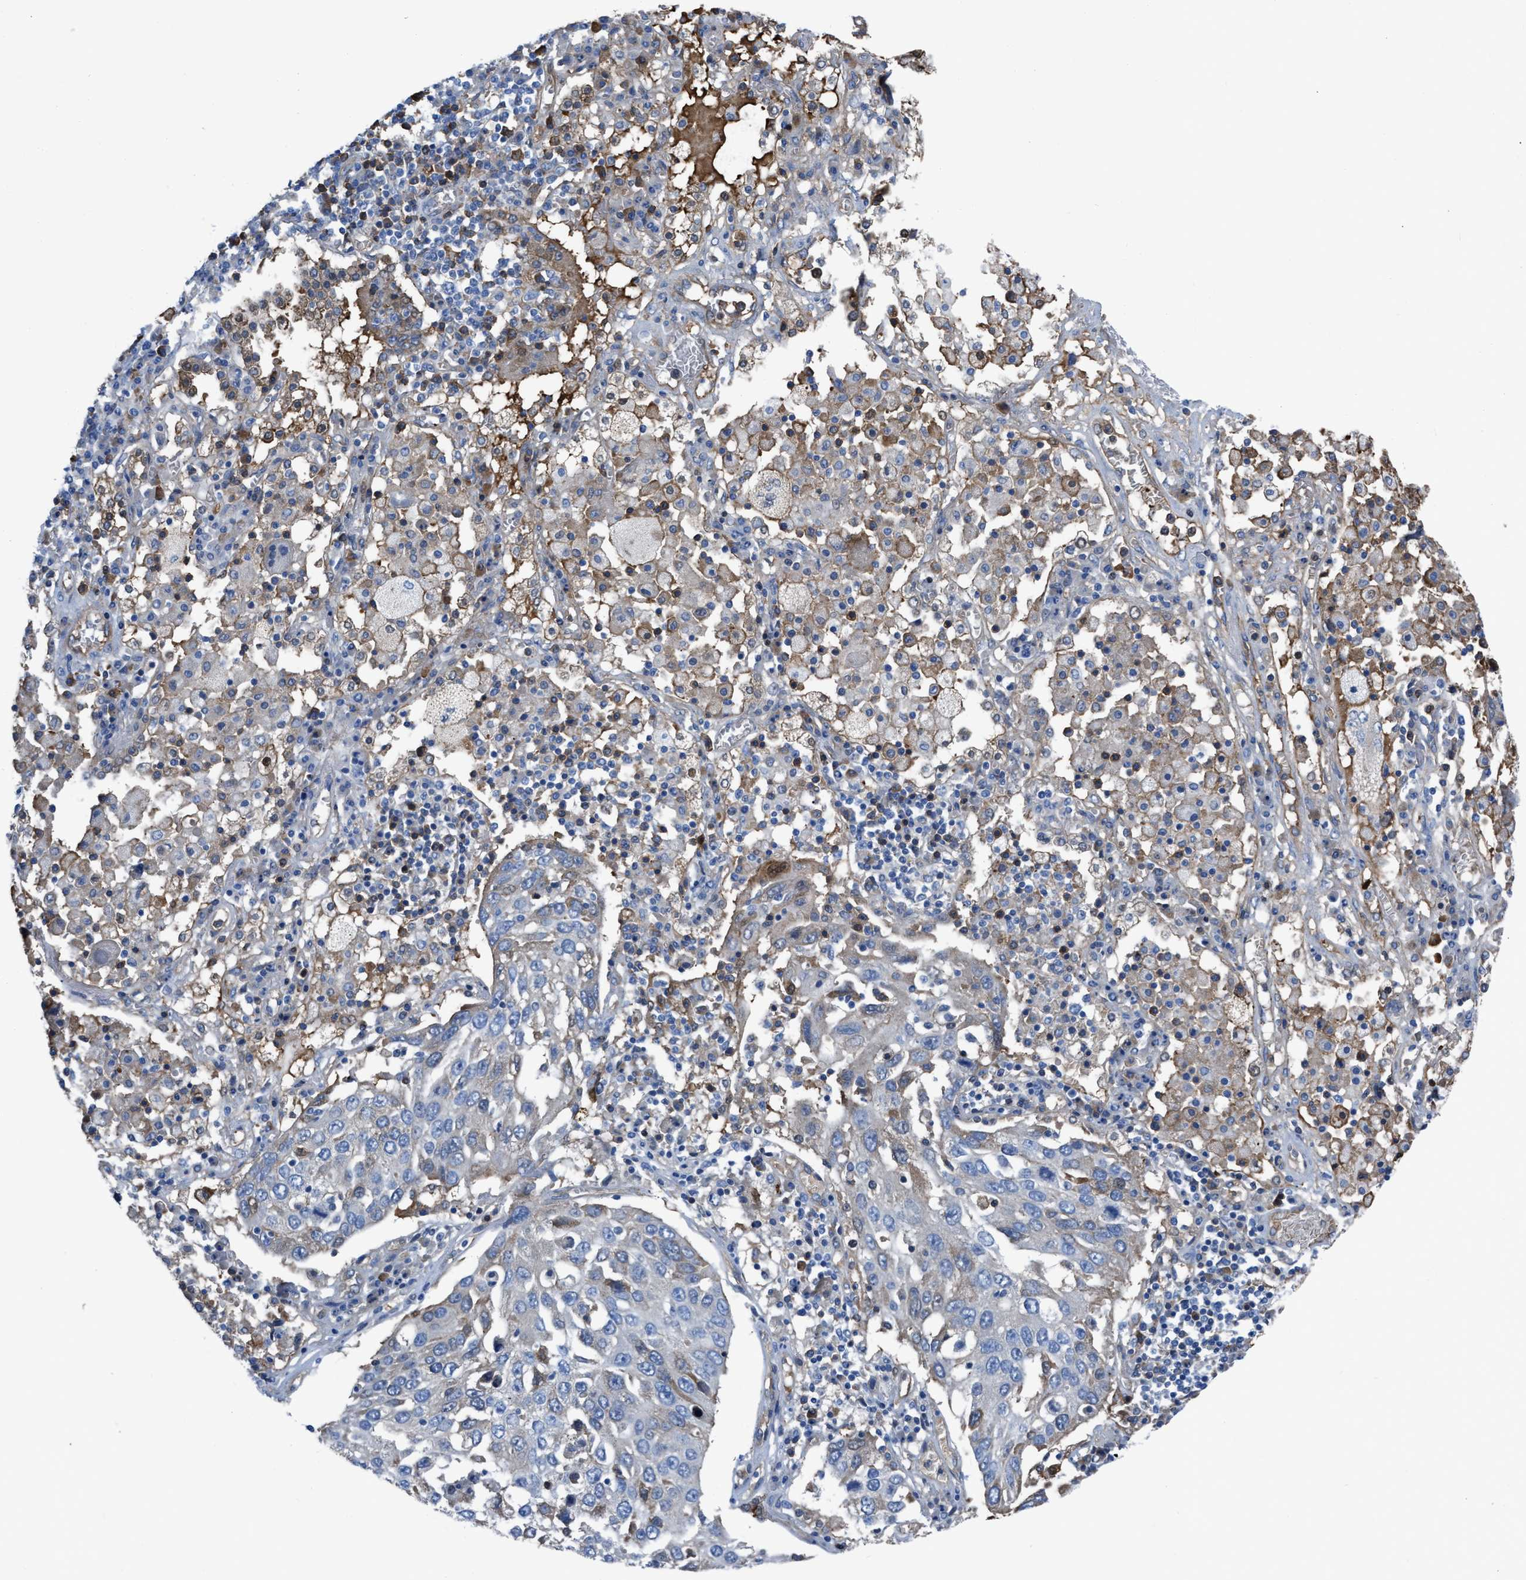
{"staining": {"intensity": "weak", "quantity": "<25%", "location": "cytoplasmic/membranous"}, "tissue": "lung cancer", "cell_type": "Tumor cells", "image_type": "cancer", "snomed": [{"axis": "morphology", "description": "Squamous cell carcinoma, NOS"}, {"axis": "topography", "description": "Lung"}], "caption": "Immunohistochemistry (IHC) histopathology image of neoplastic tissue: lung cancer (squamous cell carcinoma) stained with DAB exhibits no significant protein positivity in tumor cells.", "gene": "TRIOBP", "patient": {"sex": "male", "age": 65}}